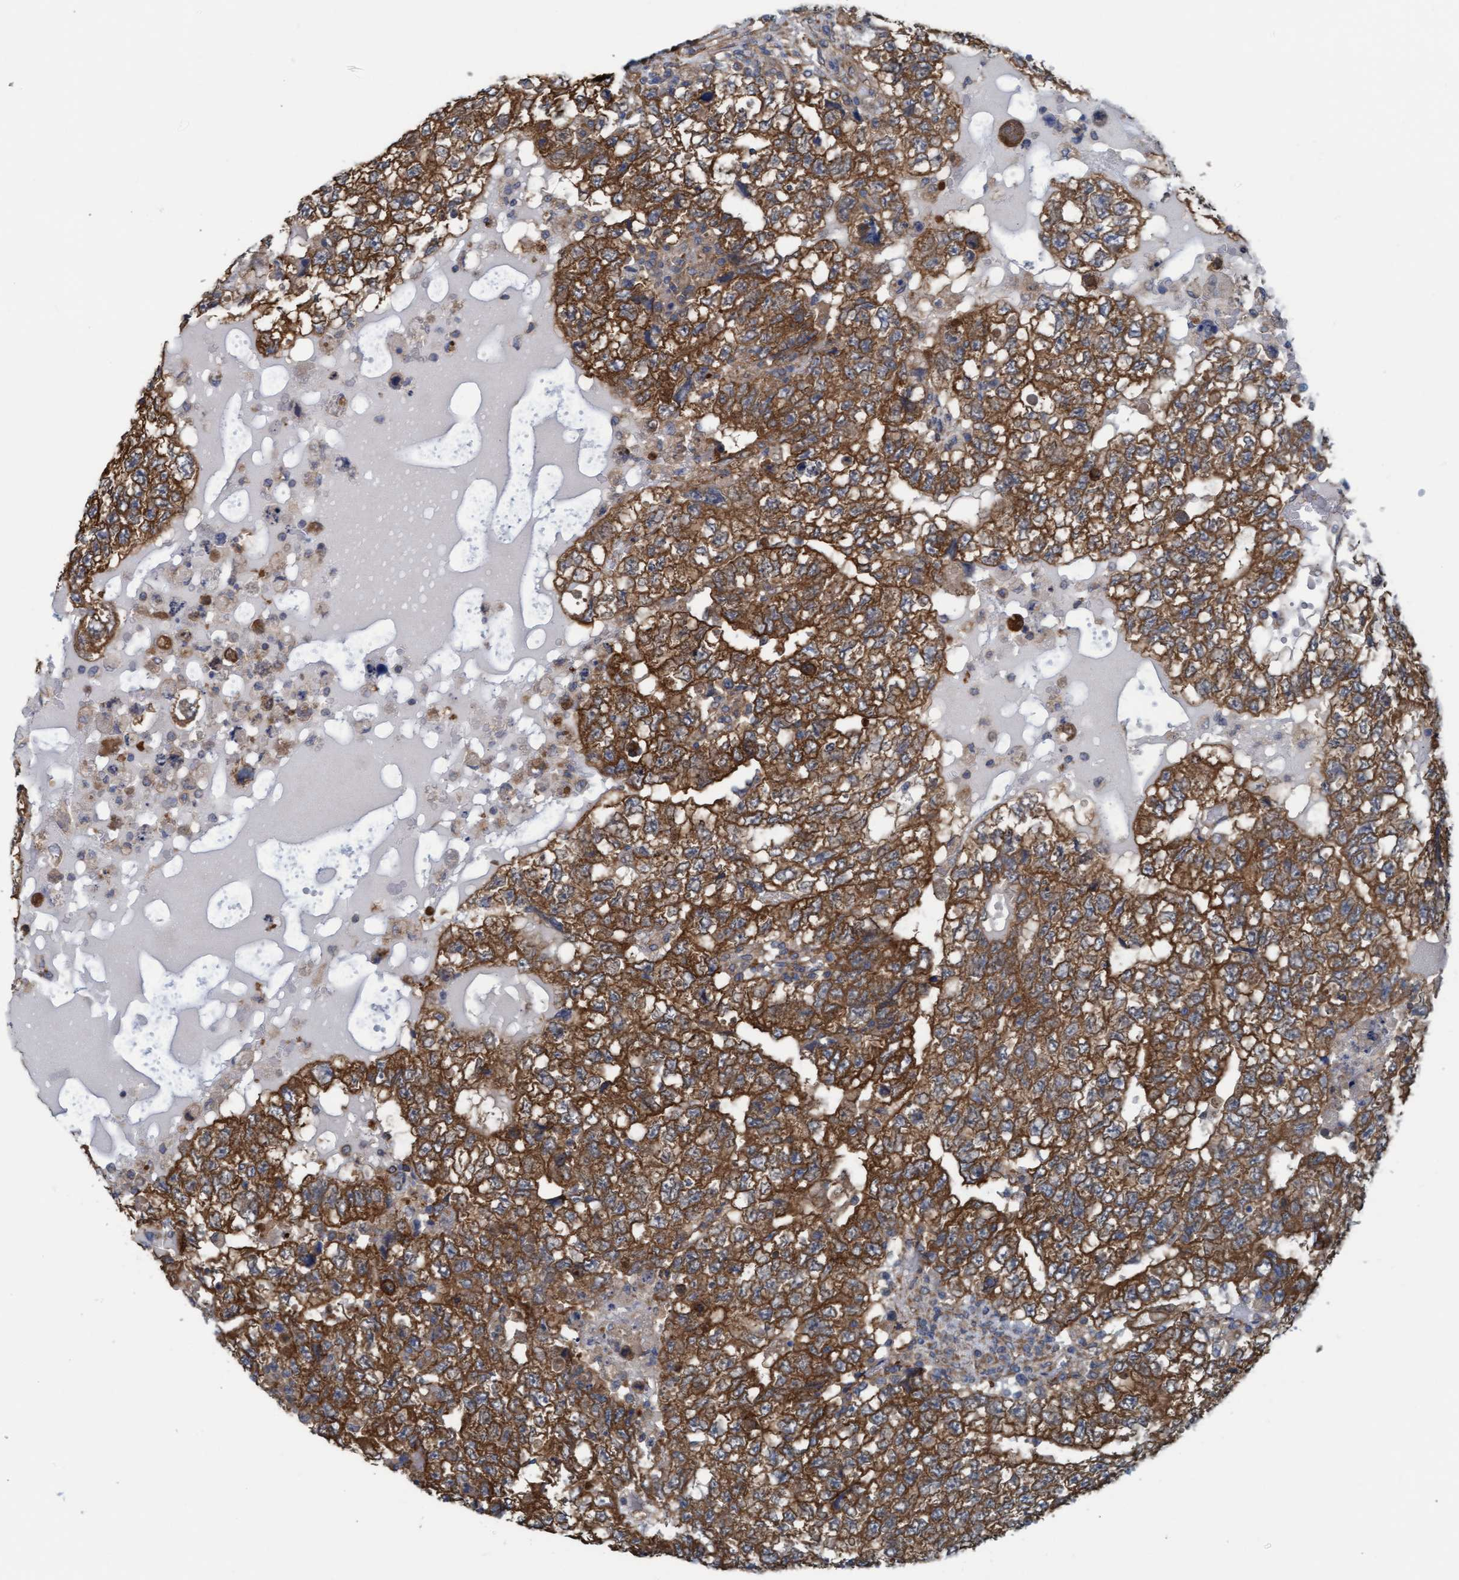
{"staining": {"intensity": "strong", "quantity": ">75%", "location": "cytoplasmic/membranous"}, "tissue": "testis cancer", "cell_type": "Tumor cells", "image_type": "cancer", "snomed": [{"axis": "morphology", "description": "Carcinoma, Embryonal, NOS"}, {"axis": "topography", "description": "Testis"}], "caption": "Immunohistochemical staining of testis cancer demonstrates high levels of strong cytoplasmic/membranous expression in approximately >75% of tumor cells. (DAB (3,3'-diaminobenzidine) = brown stain, brightfield microscopy at high magnification).", "gene": "LRSAM1", "patient": {"sex": "male", "age": 36}}